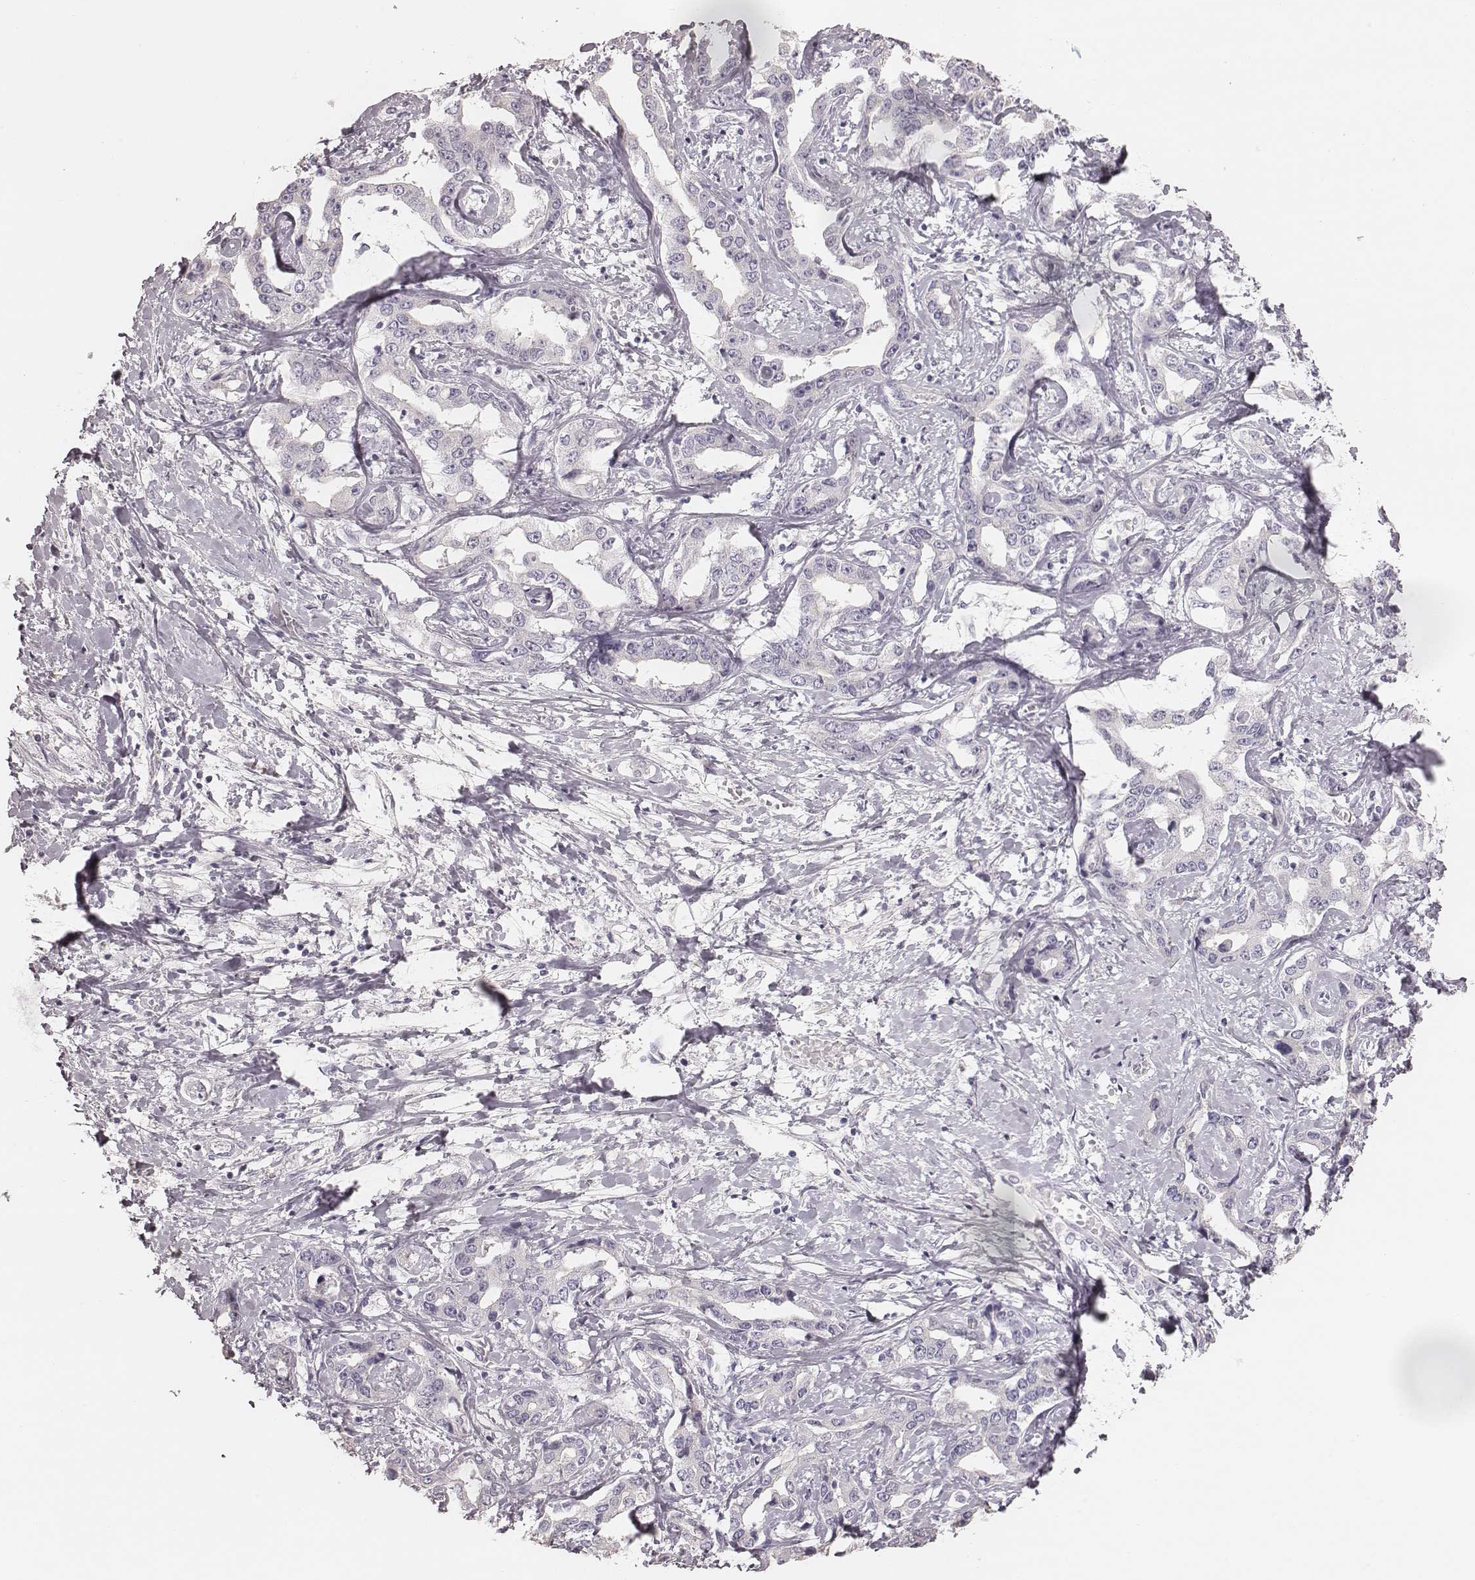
{"staining": {"intensity": "negative", "quantity": "none", "location": "none"}, "tissue": "liver cancer", "cell_type": "Tumor cells", "image_type": "cancer", "snomed": [{"axis": "morphology", "description": "Cholangiocarcinoma"}, {"axis": "topography", "description": "Liver"}], "caption": "There is no significant staining in tumor cells of liver cancer (cholangiocarcinoma).", "gene": "ZP4", "patient": {"sex": "male", "age": 59}}